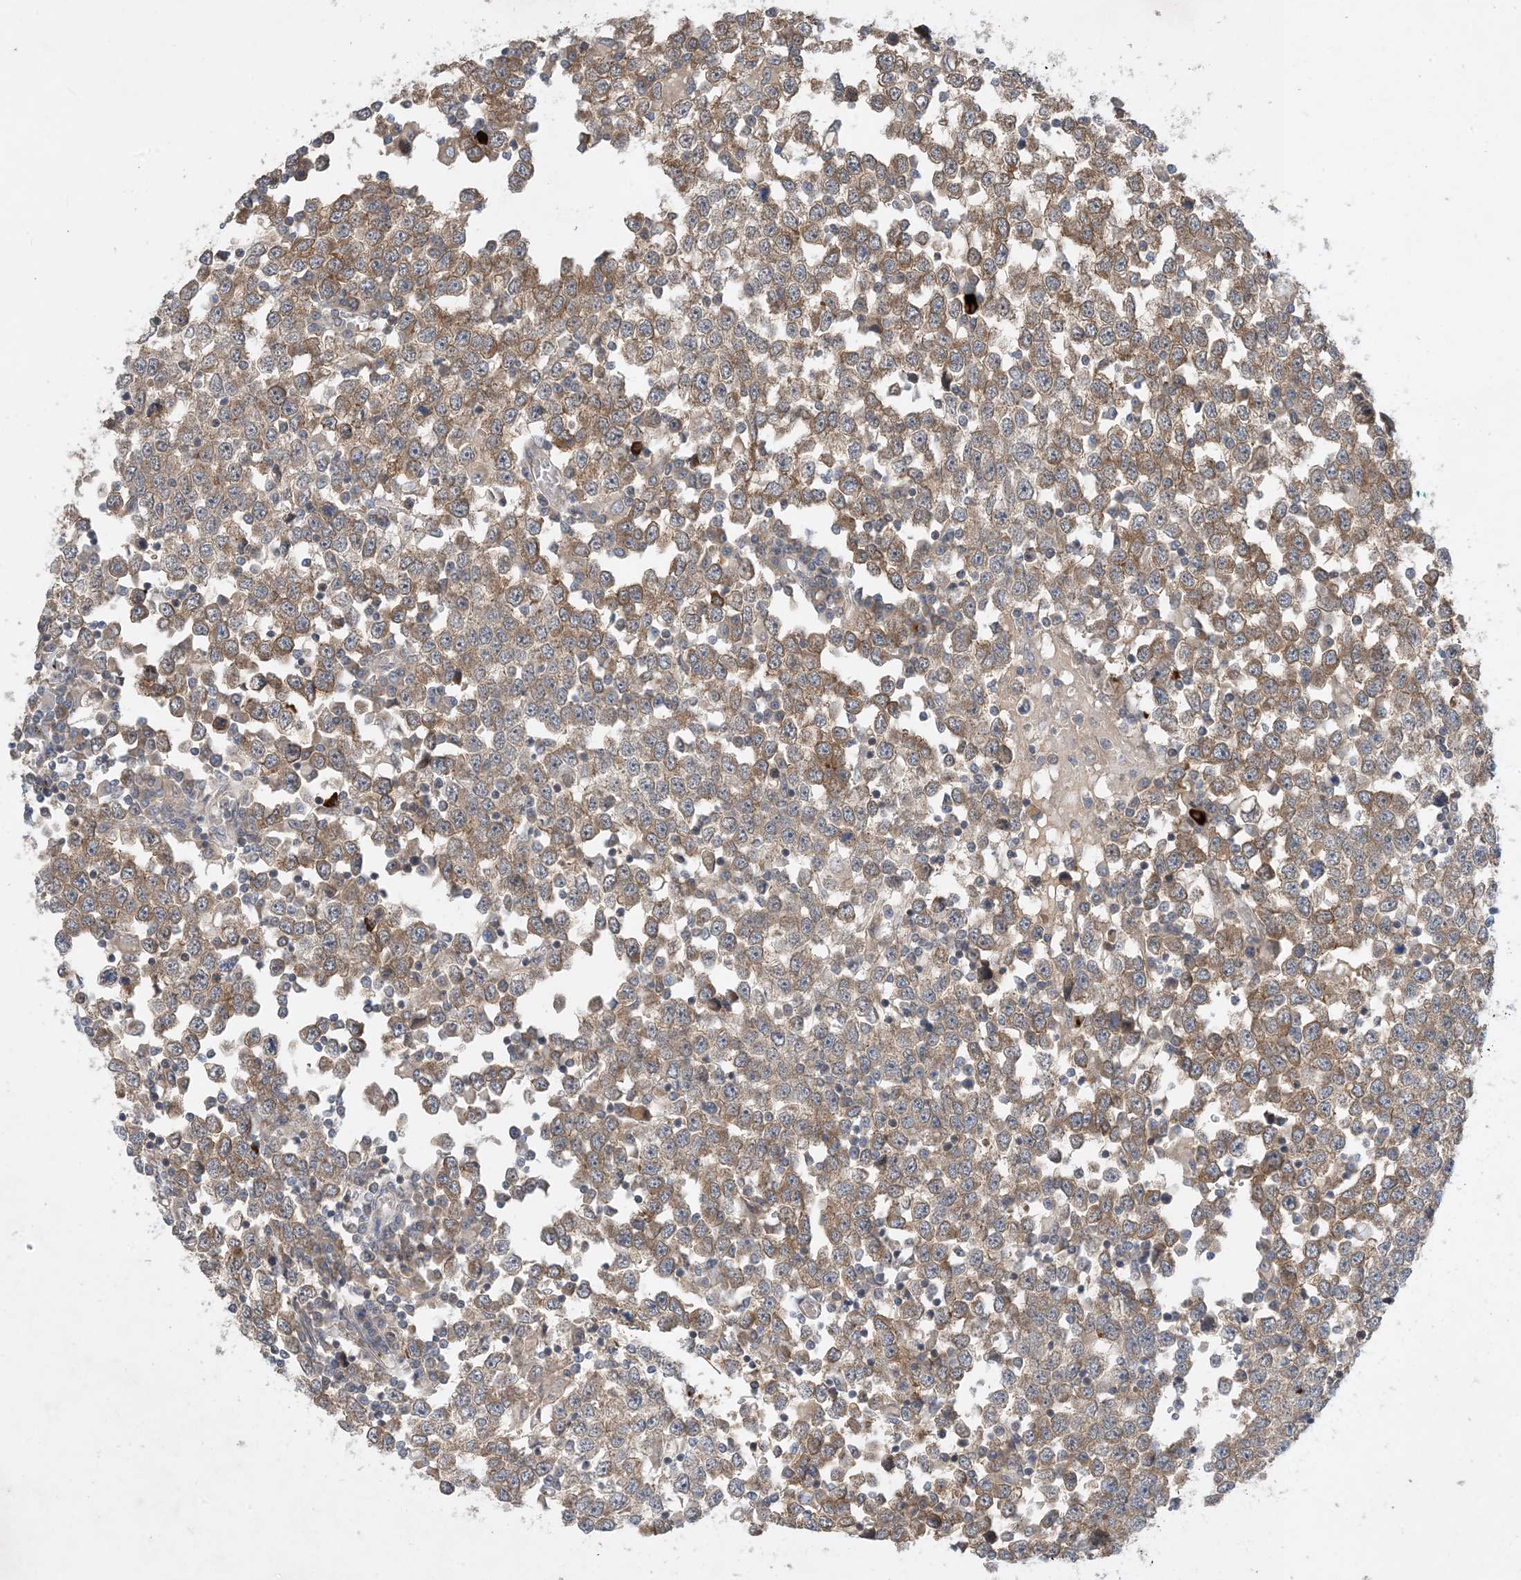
{"staining": {"intensity": "weak", "quantity": ">75%", "location": "cytoplasmic/membranous"}, "tissue": "testis cancer", "cell_type": "Tumor cells", "image_type": "cancer", "snomed": [{"axis": "morphology", "description": "Seminoma, NOS"}, {"axis": "topography", "description": "Testis"}], "caption": "This image displays testis cancer (seminoma) stained with immunohistochemistry (IHC) to label a protein in brown. The cytoplasmic/membranous of tumor cells show weak positivity for the protein. Nuclei are counter-stained blue.", "gene": "TINAG", "patient": {"sex": "male", "age": 65}}